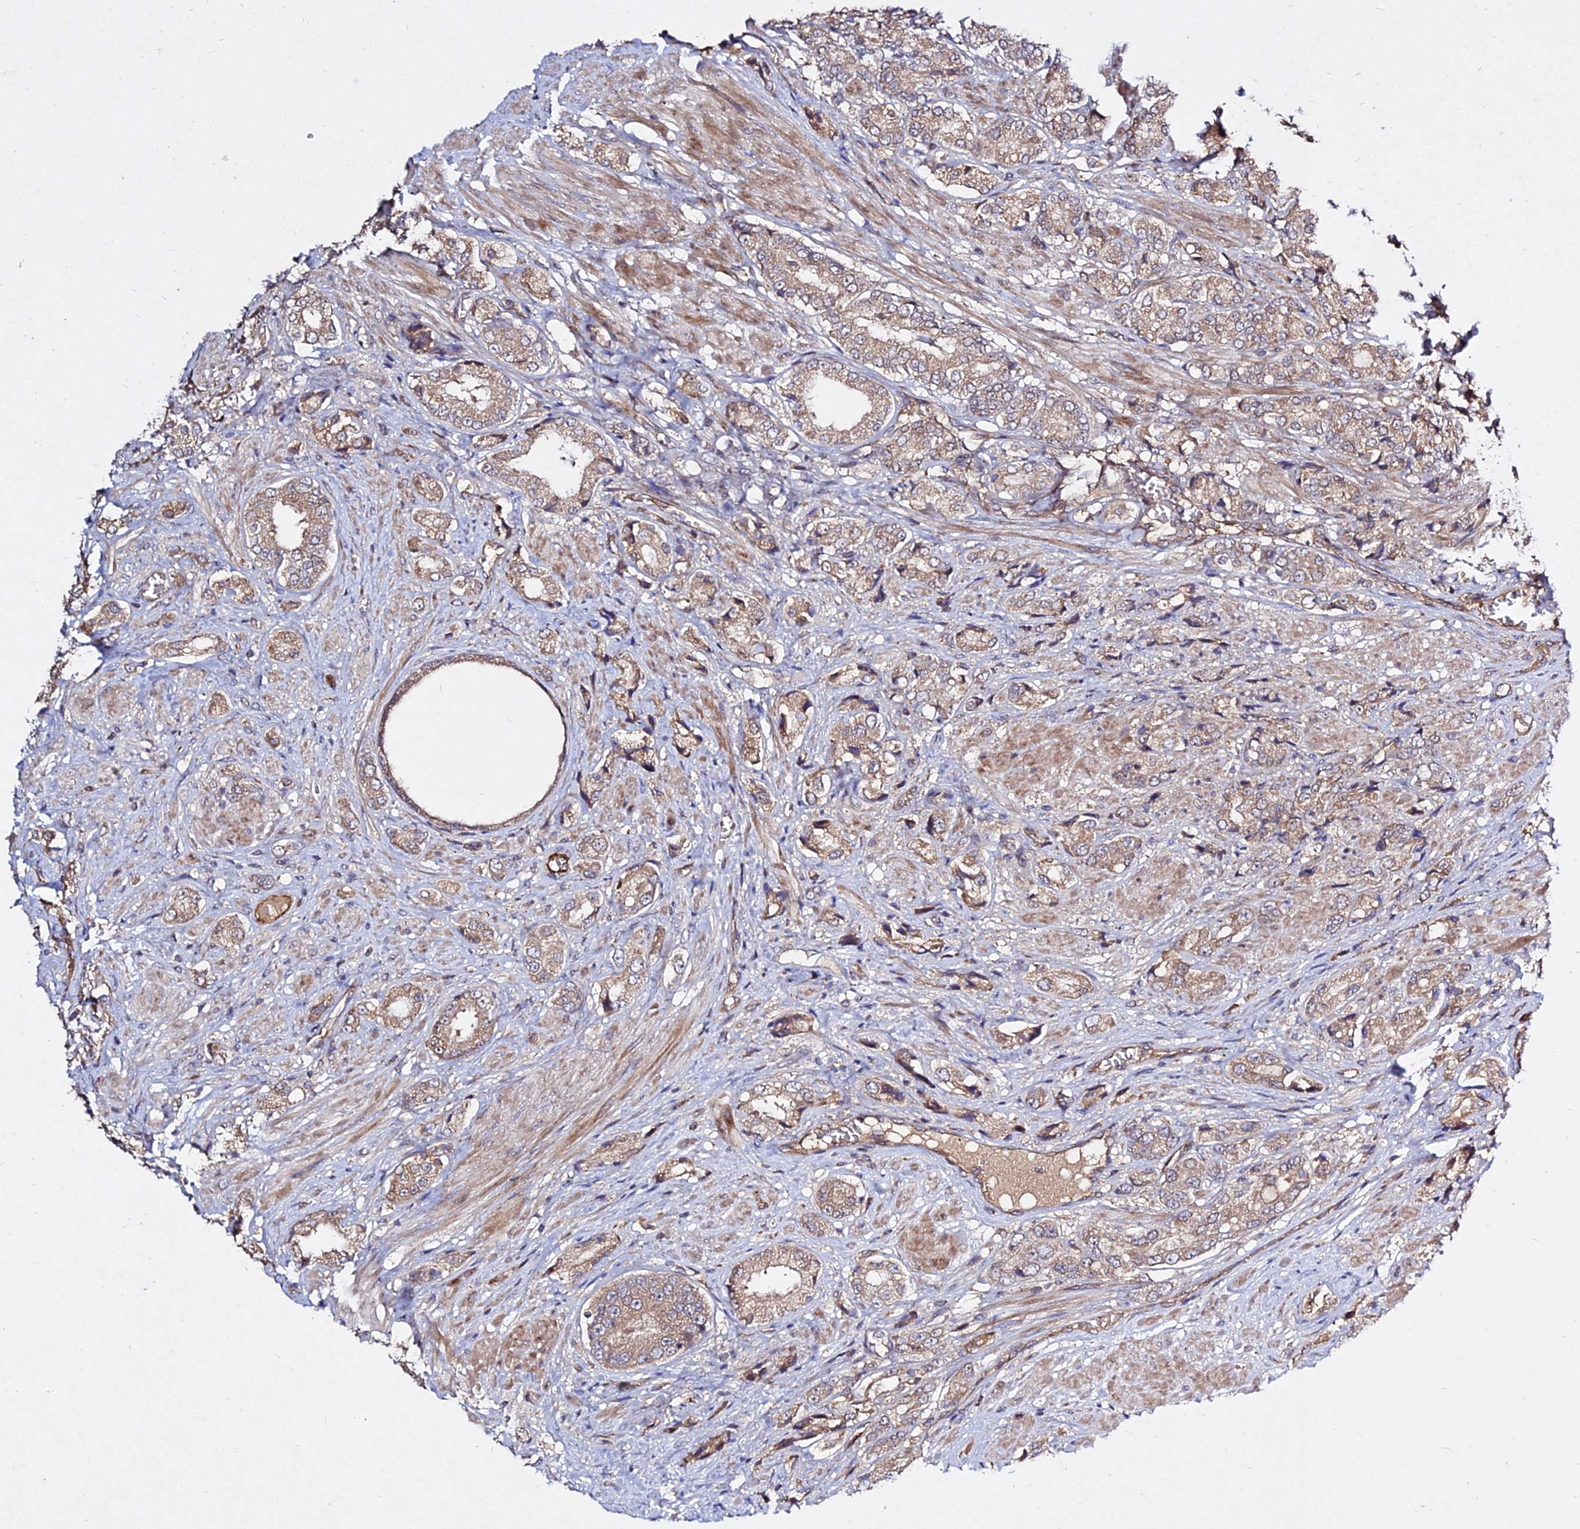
{"staining": {"intensity": "moderate", "quantity": "<25%", "location": "cytoplasmic/membranous"}, "tissue": "prostate cancer", "cell_type": "Tumor cells", "image_type": "cancer", "snomed": [{"axis": "morphology", "description": "Adenocarcinoma, High grade"}, {"axis": "topography", "description": "Prostate and seminal vesicle, NOS"}], "caption": "A brown stain labels moderate cytoplasmic/membranous positivity of a protein in high-grade adenocarcinoma (prostate) tumor cells.", "gene": "GRTP1", "patient": {"sex": "male", "age": 64}}